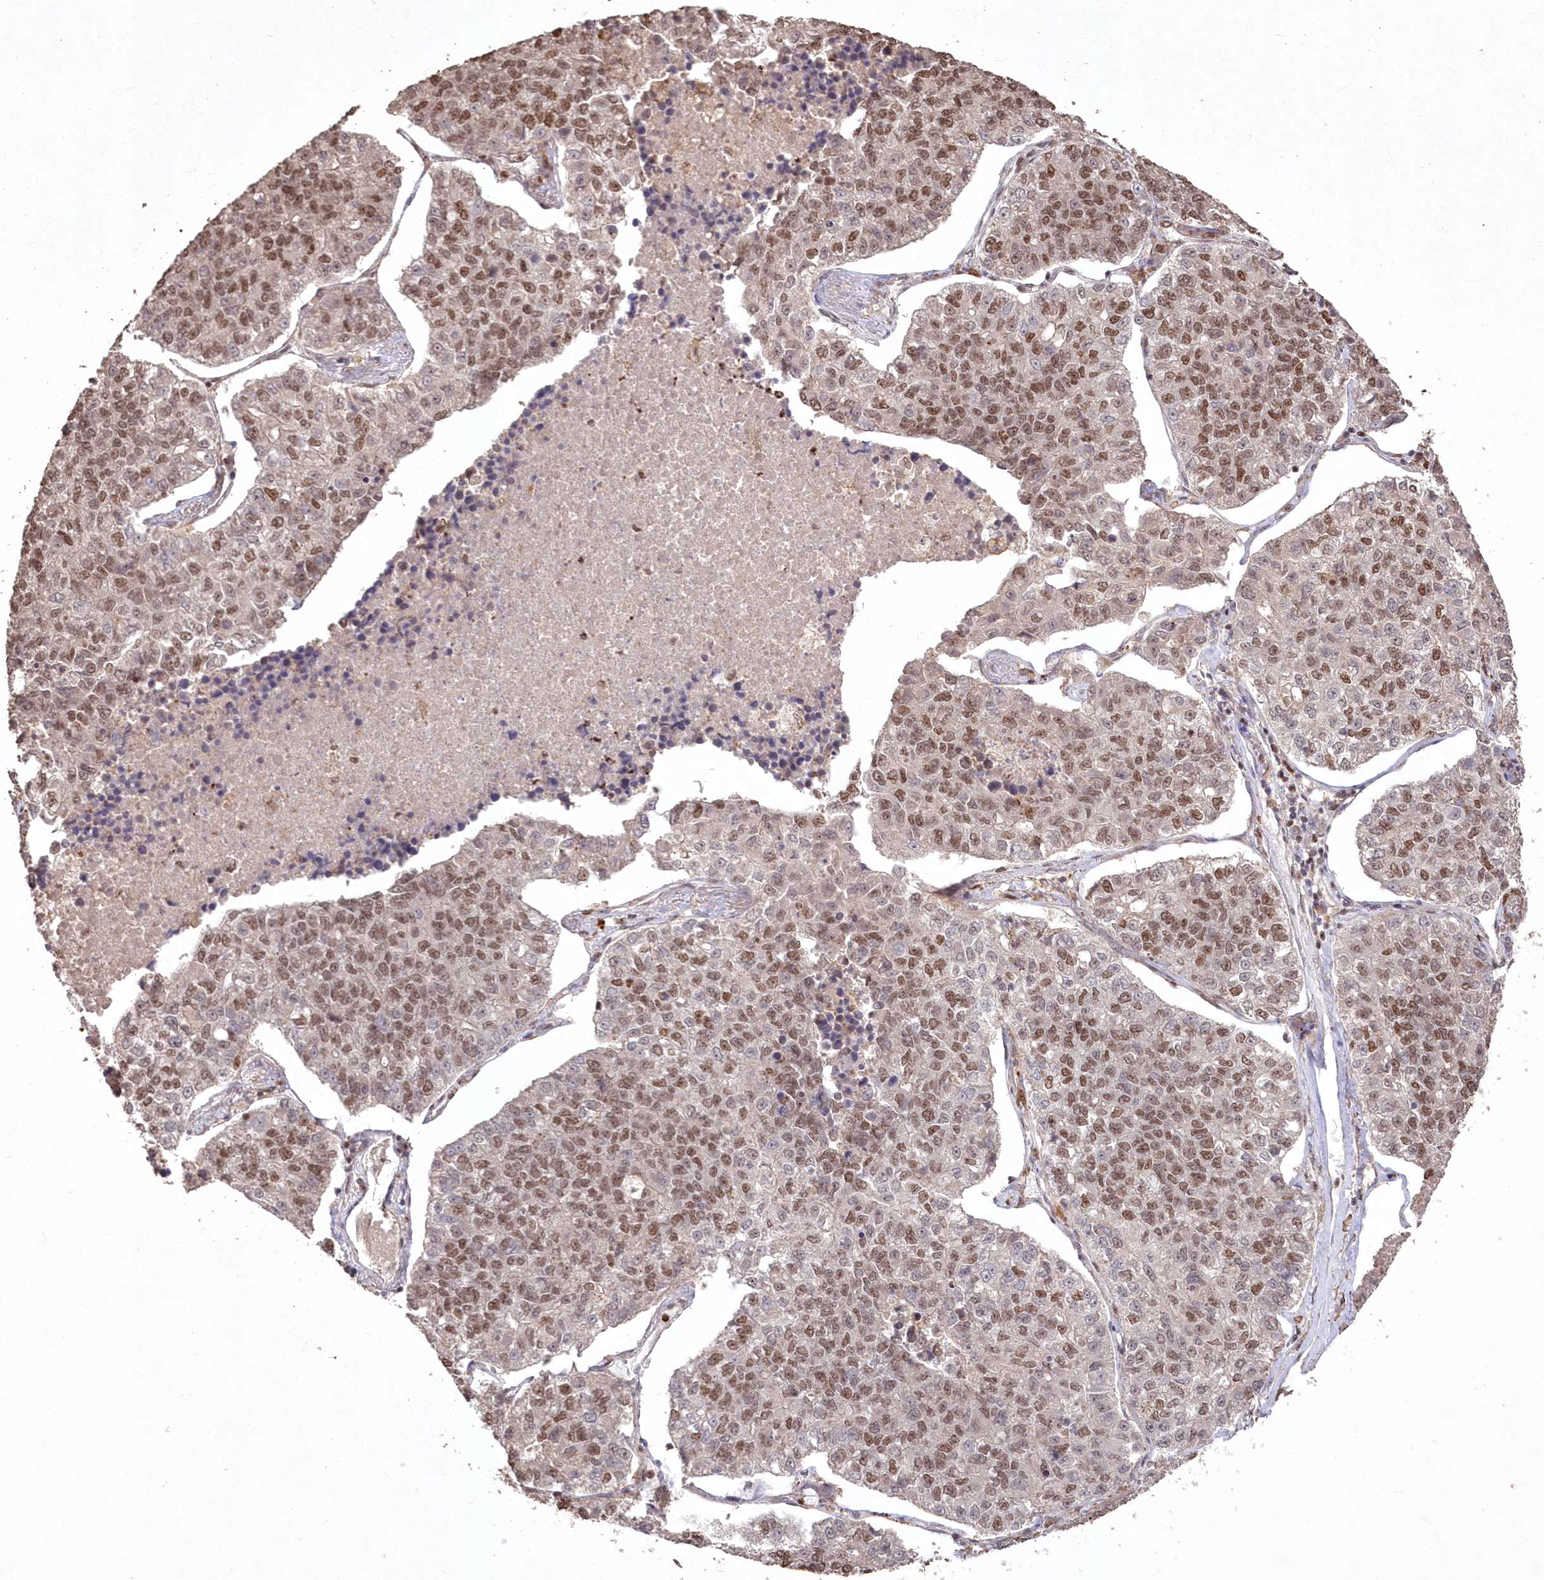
{"staining": {"intensity": "moderate", "quantity": ">75%", "location": "nuclear"}, "tissue": "lung cancer", "cell_type": "Tumor cells", "image_type": "cancer", "snomed": [{"axis": "morphology", "description": "Adenocarcinoma, NOS"}, {"axis": "topography", "description": "Lung"}], "caption": "Immunohistochemistry (IHC) staining of lung cancer, which exhibits medium levels of moderate nuclear staining in about >75% of tumor cells indicating moderate nuclear protein staining. The staining was performed using DAB (3,3'-diaminobenzidine) (brown) for protein detection and nuclei were counterstained in hematoxylin (blue).", "gene": "PDS5A", "patient": {"sex": "male", "age": 49}}